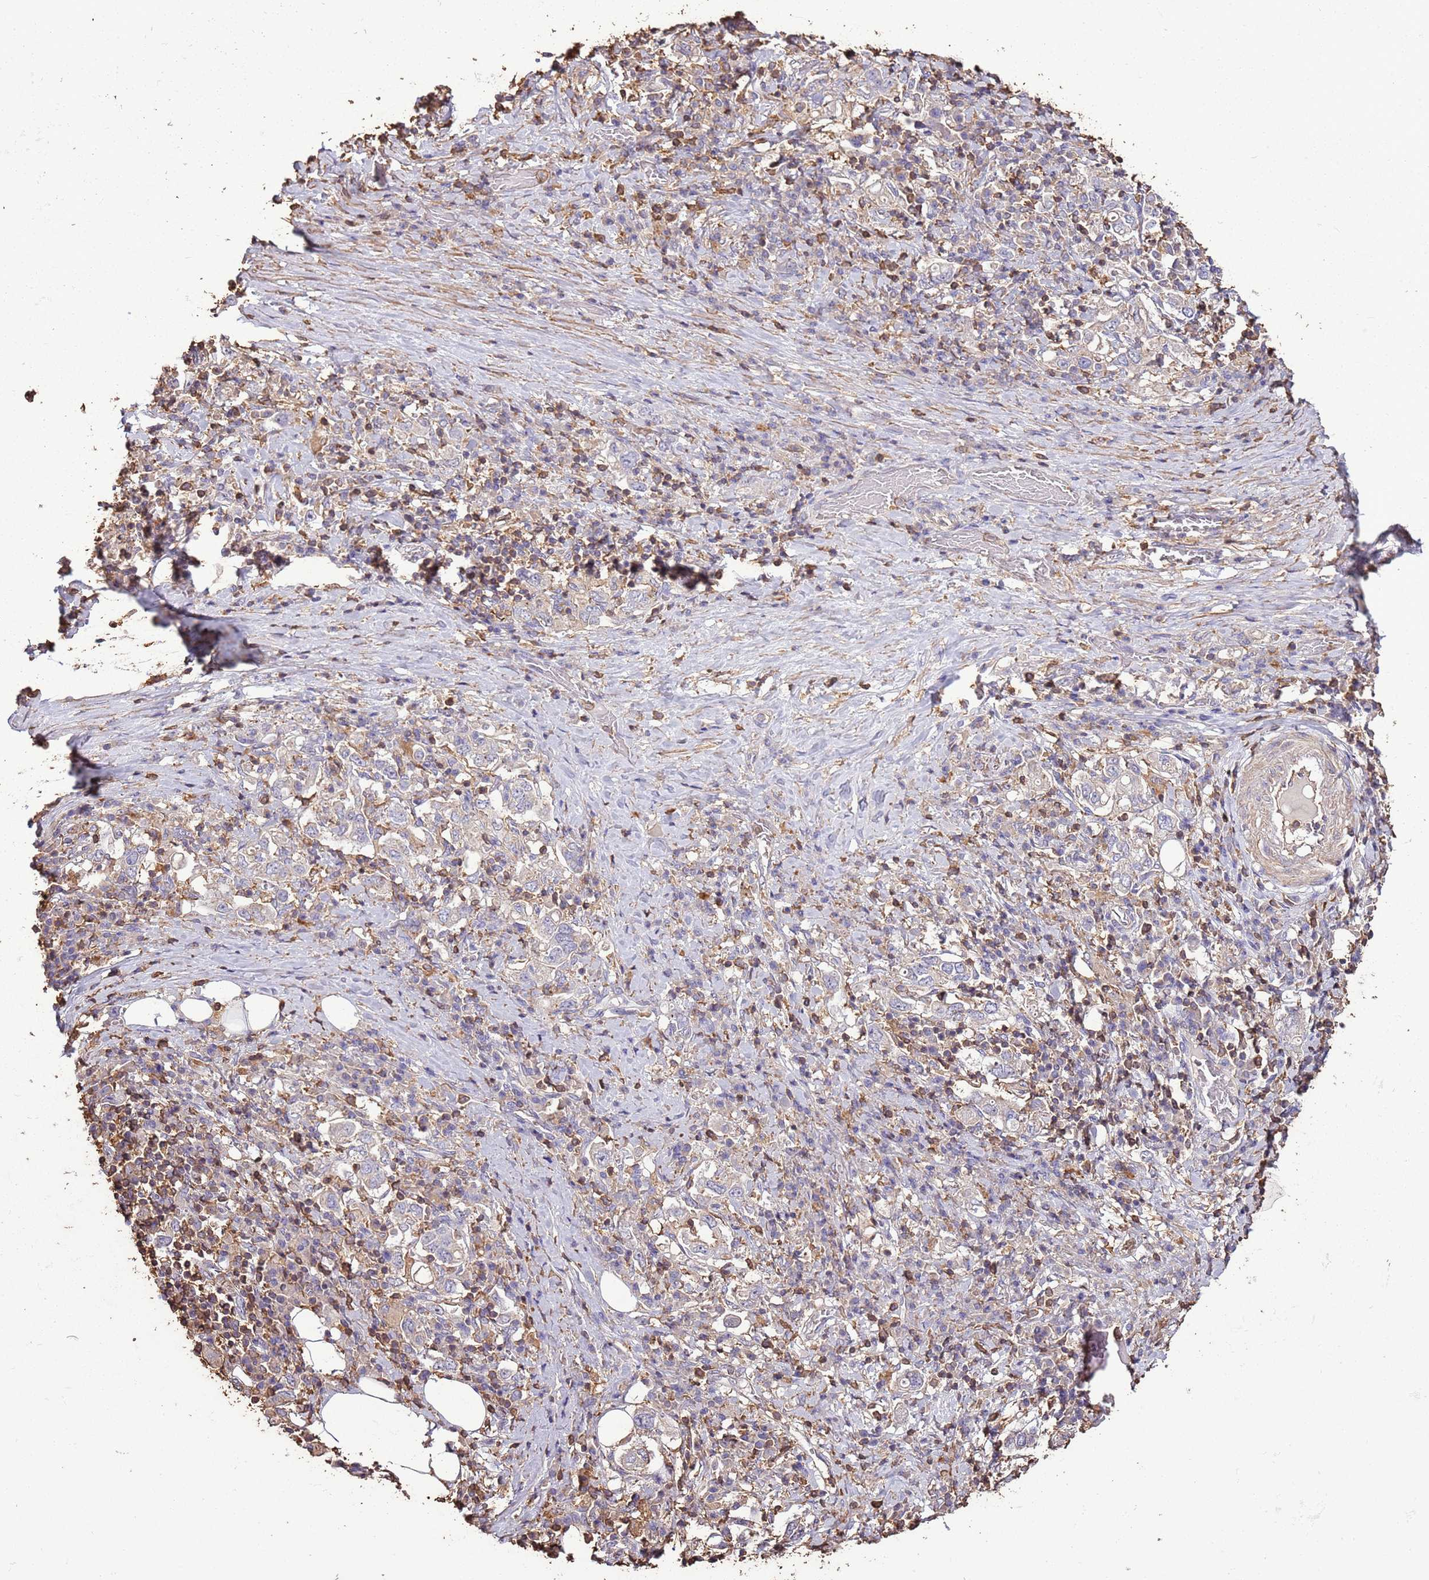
{"staining": {"intensity": "negative", "quantity": "none", "location": "none"}, "tissue": "stomach cancer", "cell_type": "Tumor cells", "image_type": "cancer", "snomed": [{"axis": "morphology", "description": "Adenocarcinoma, NOS"}, {"axis": "topography", "description": "Stomach, upper"}, {"axis": "topography", "description": "Stomach"}], "caption": "High magnification brightfield microscopy of stomach adenocarcinoma stained with DAB (3,3'-diaminobenzidine) (brown) and counterstained with hematoxylin (blue): tumor cells show no significant positivity.", "gene": "ARL10", "patient": {"sex": "male", "age": 62}}